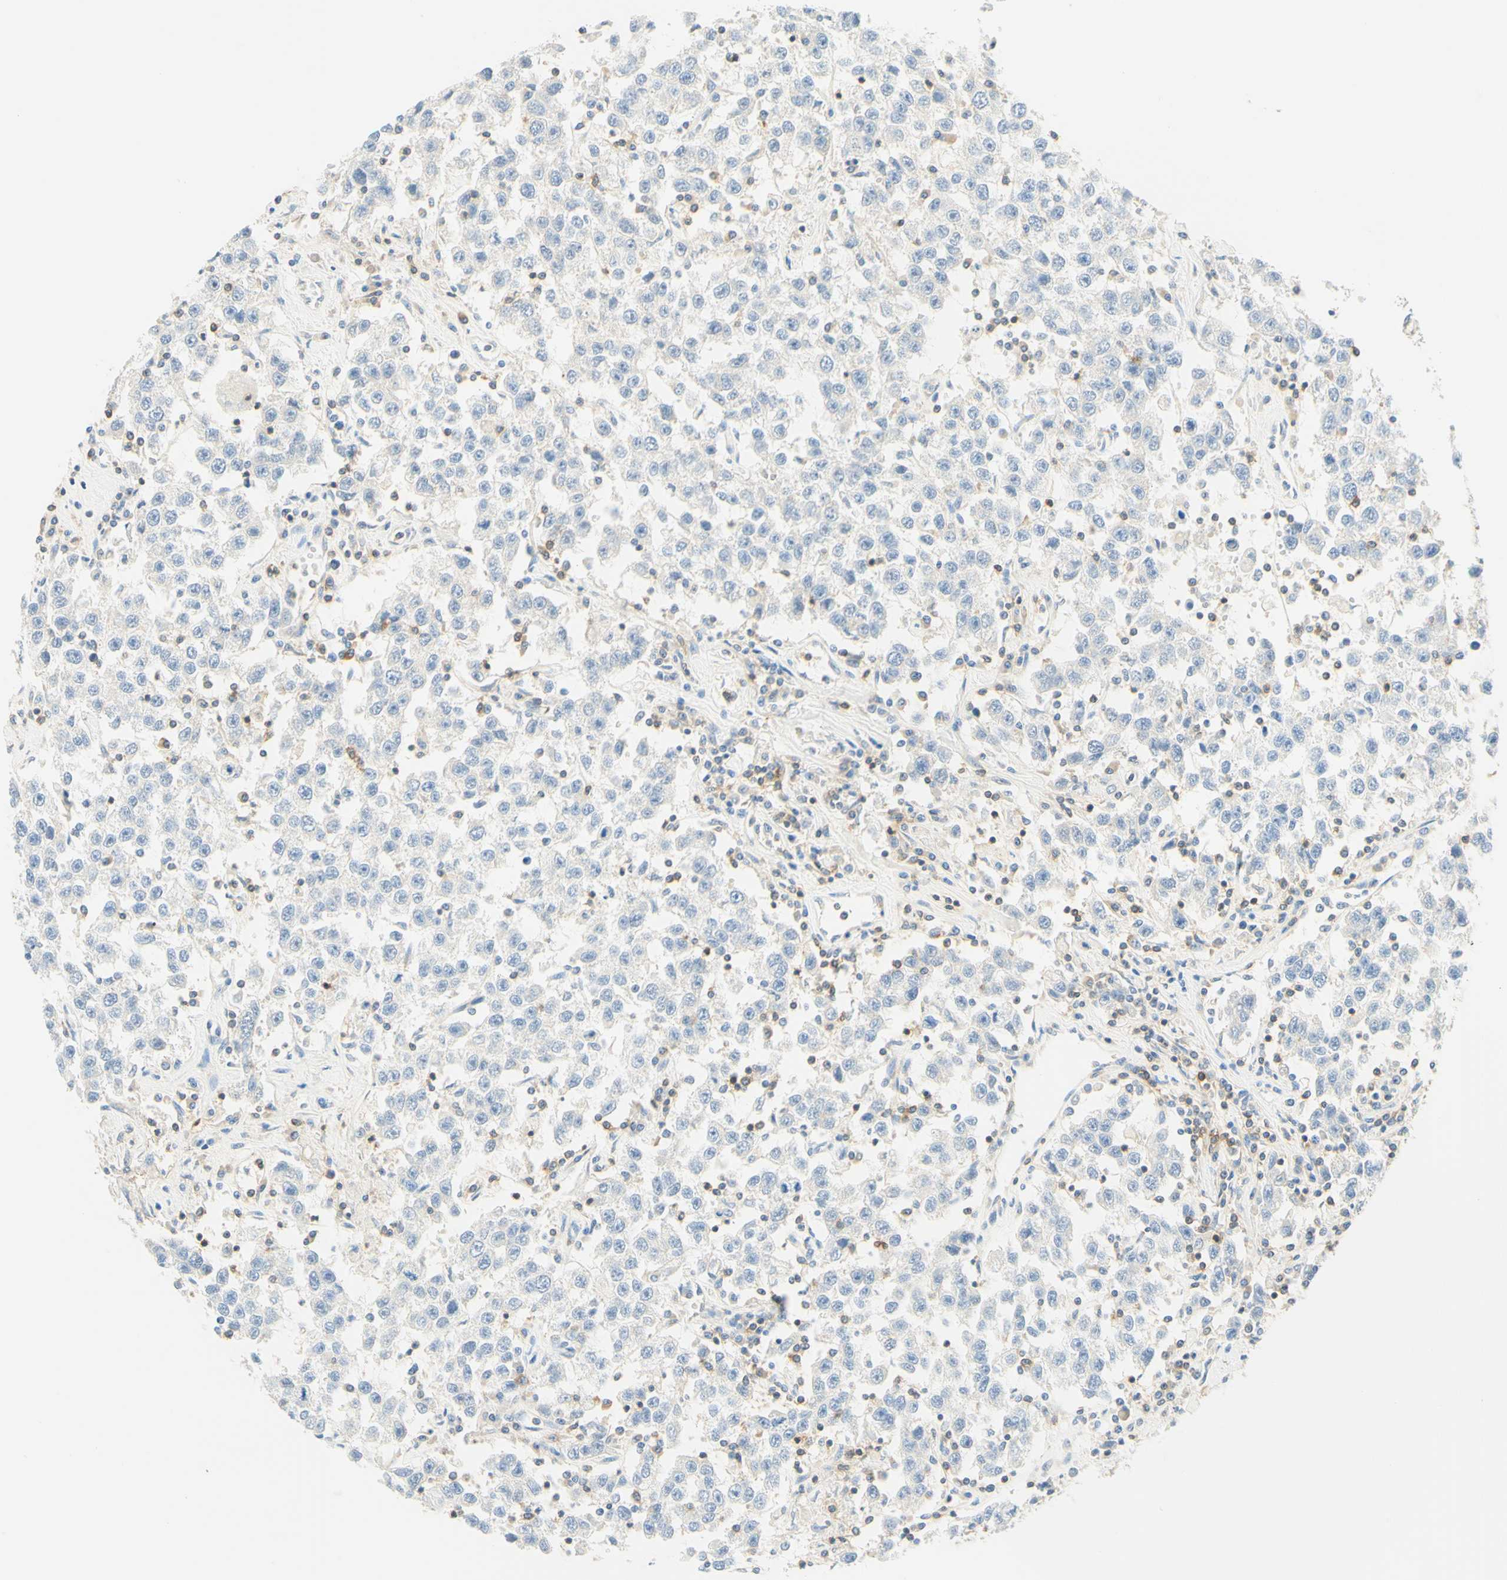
{"staining": {"intensity": "negative", "quantity": "none", "location": "none"}, "tissue": "testis cancer", "cell_type": "Tumor cells", "image_type": "cancer", "snomed": [{"axis": "morphology", "description": "Seminoma, NOS"}, {"axis": "topography", "description": "Testis"}], "caption": "DAB (3,3'-diaminobenzidine) immunohistochemical staining of human seminoma (testis) demonstrates no significant positivity in tumor cells.", "gene": "LAT", "patient": {"sex": "male", "age": 41}}